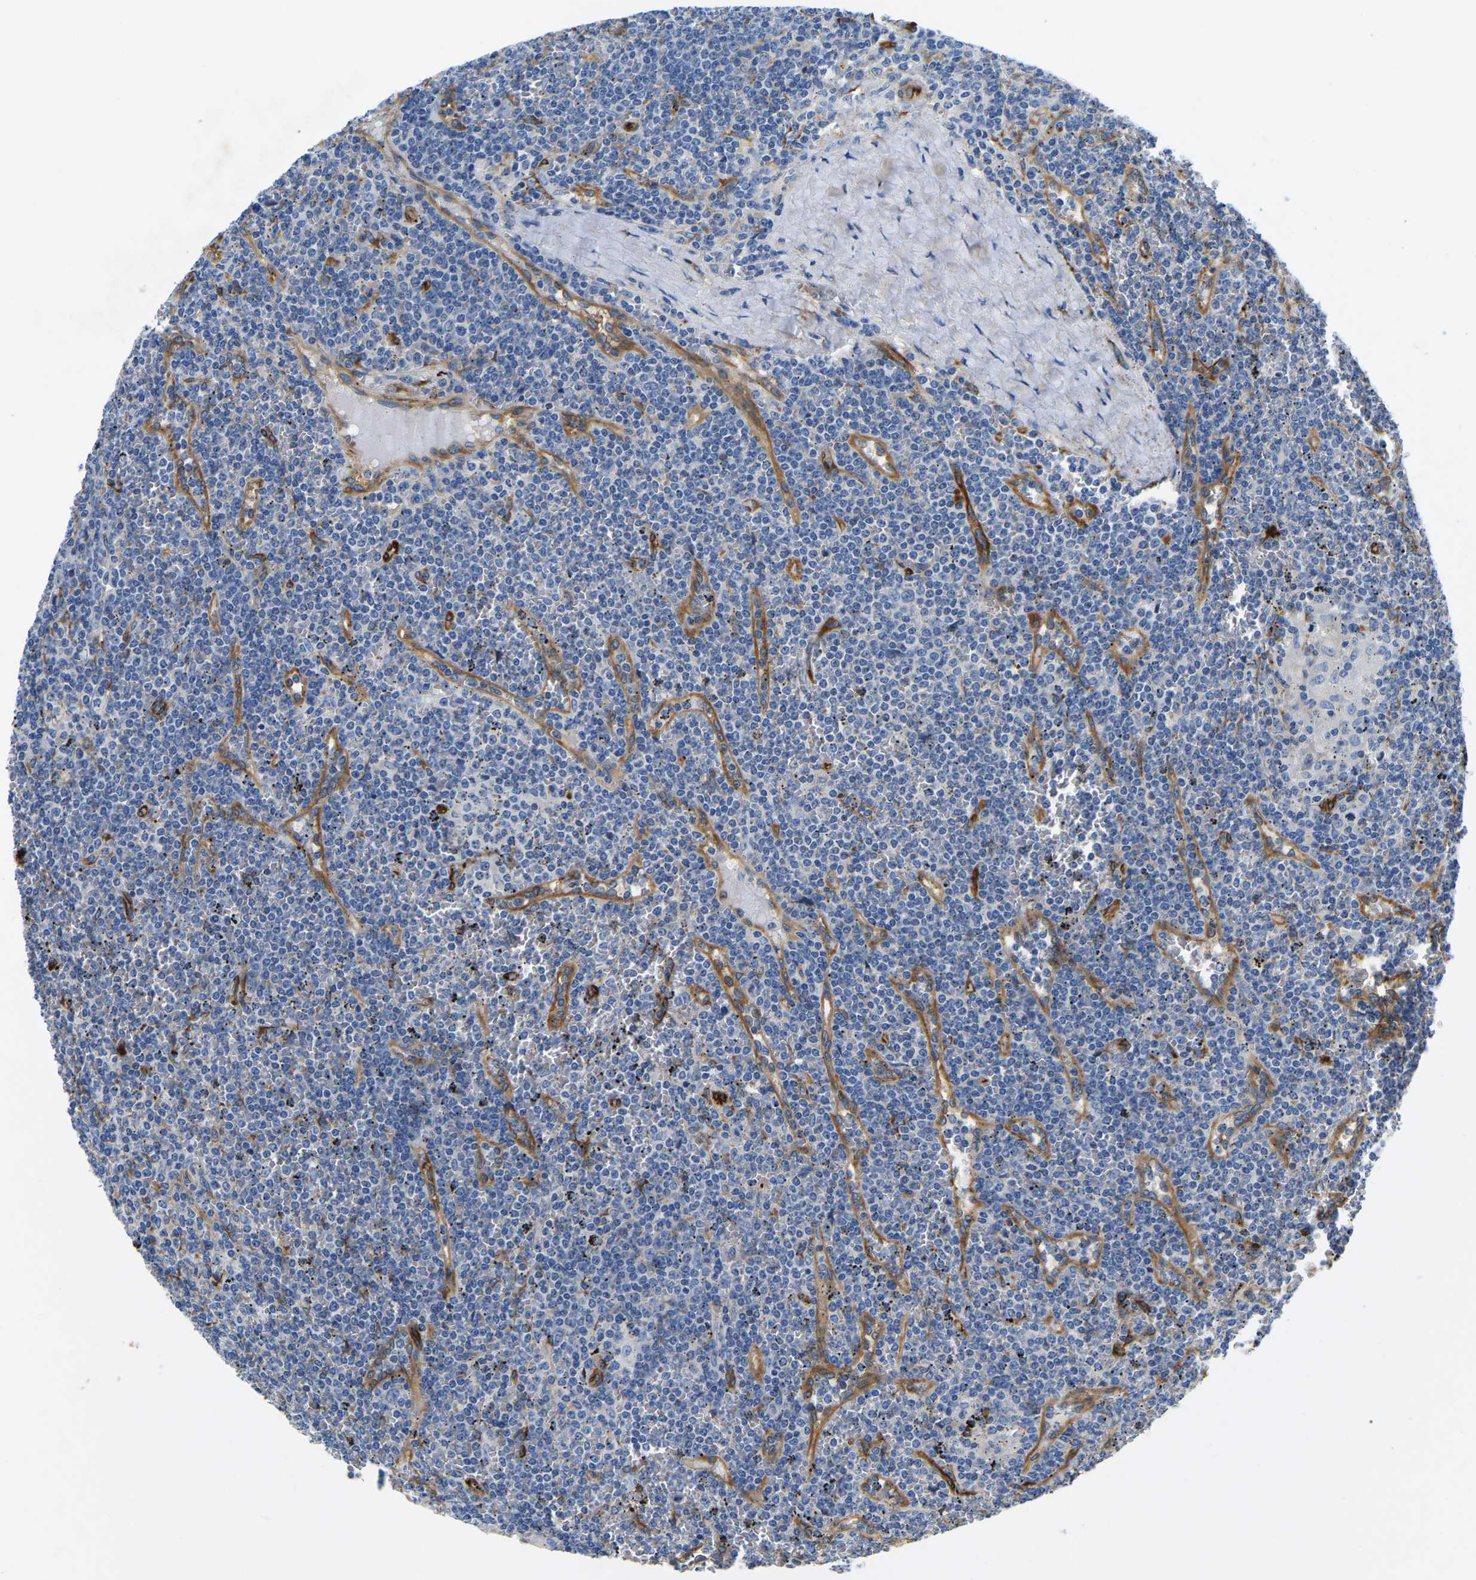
{"staining": {"intensity": "negative", "quantity": "none", "location": "none"}, "tissue": "lymphoma", "cell_type": "Tumor cells", "image_type": "cancer", "snomed": [{"axis": "morphology", "description": "Malignant lymphoma, non-Hodgkin's type, Low grade"}, {"axis": "topography", "description": "Spleen"}], "caption": "A high-resolution image shows immunohistochemistry staining of lymphoma, which reveals no significant staining in tumor cells. Nuclei are stained in blue.", "gene": "DUSP8", "patient": {"sex": "female", "age": 19}}